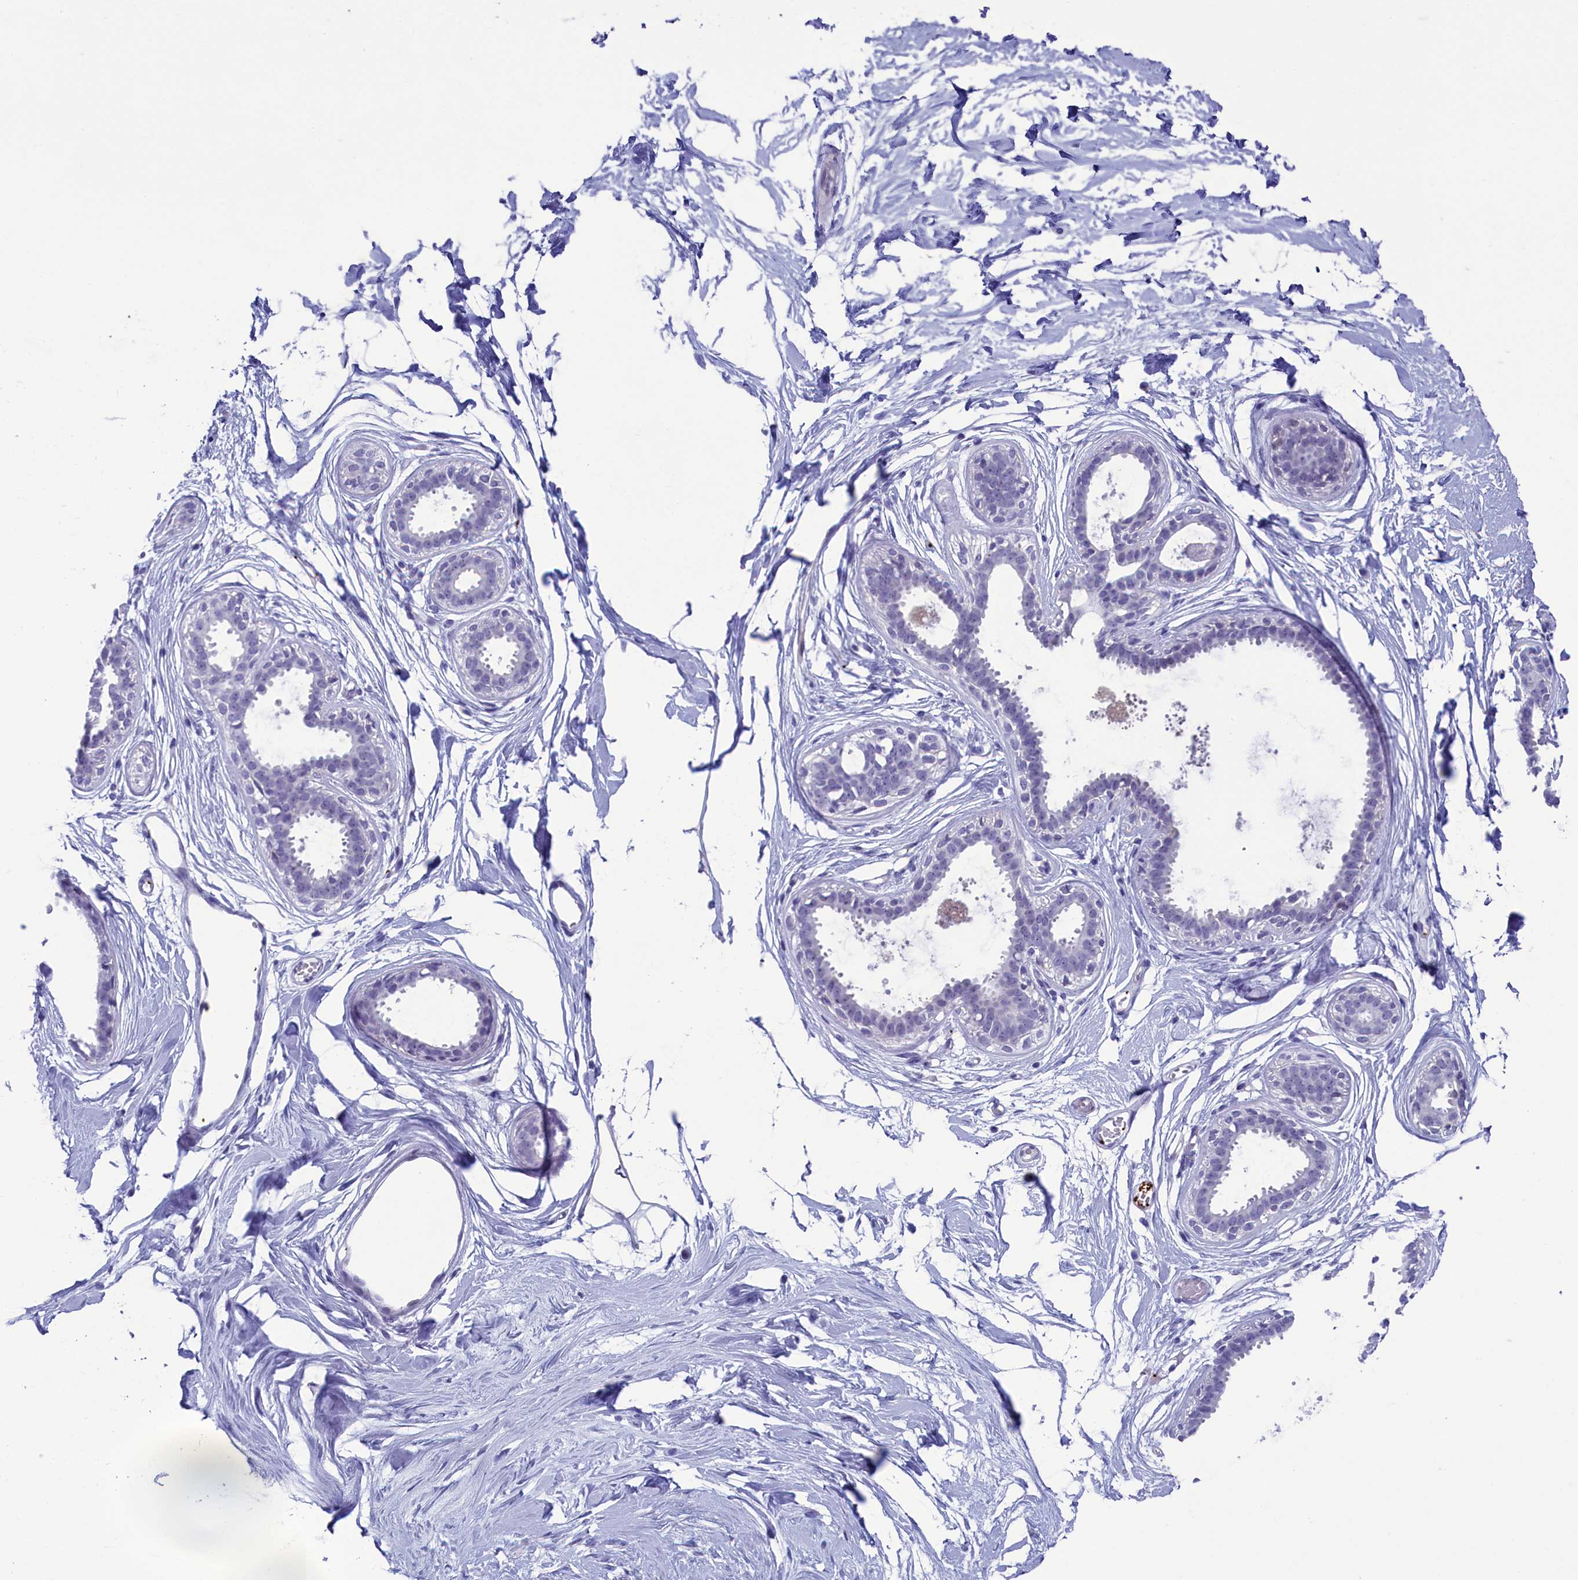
{"staining": {"intensity": "negative", "quantity": "none", "location": "none"}, "tissue": "breast", "cell_type": "Adipocytes", "image_type": "normal", "snomed": [{"axis": "morphology", "description": "Normal tissue, NOS"}, {"axis": "topography", "description": "Breast"}], "caption": "Adipocytes show no significant protein positivity in benign breast. The staining was performed using DAB (3,3'-diaminobenzidine) to visualize the protein expression in brown, while the nuclei were stained in blue with hematoxylin (Magnification: 20x).", "gene": "AIFM2", "patient": {"sex": "female", "age": 45}}